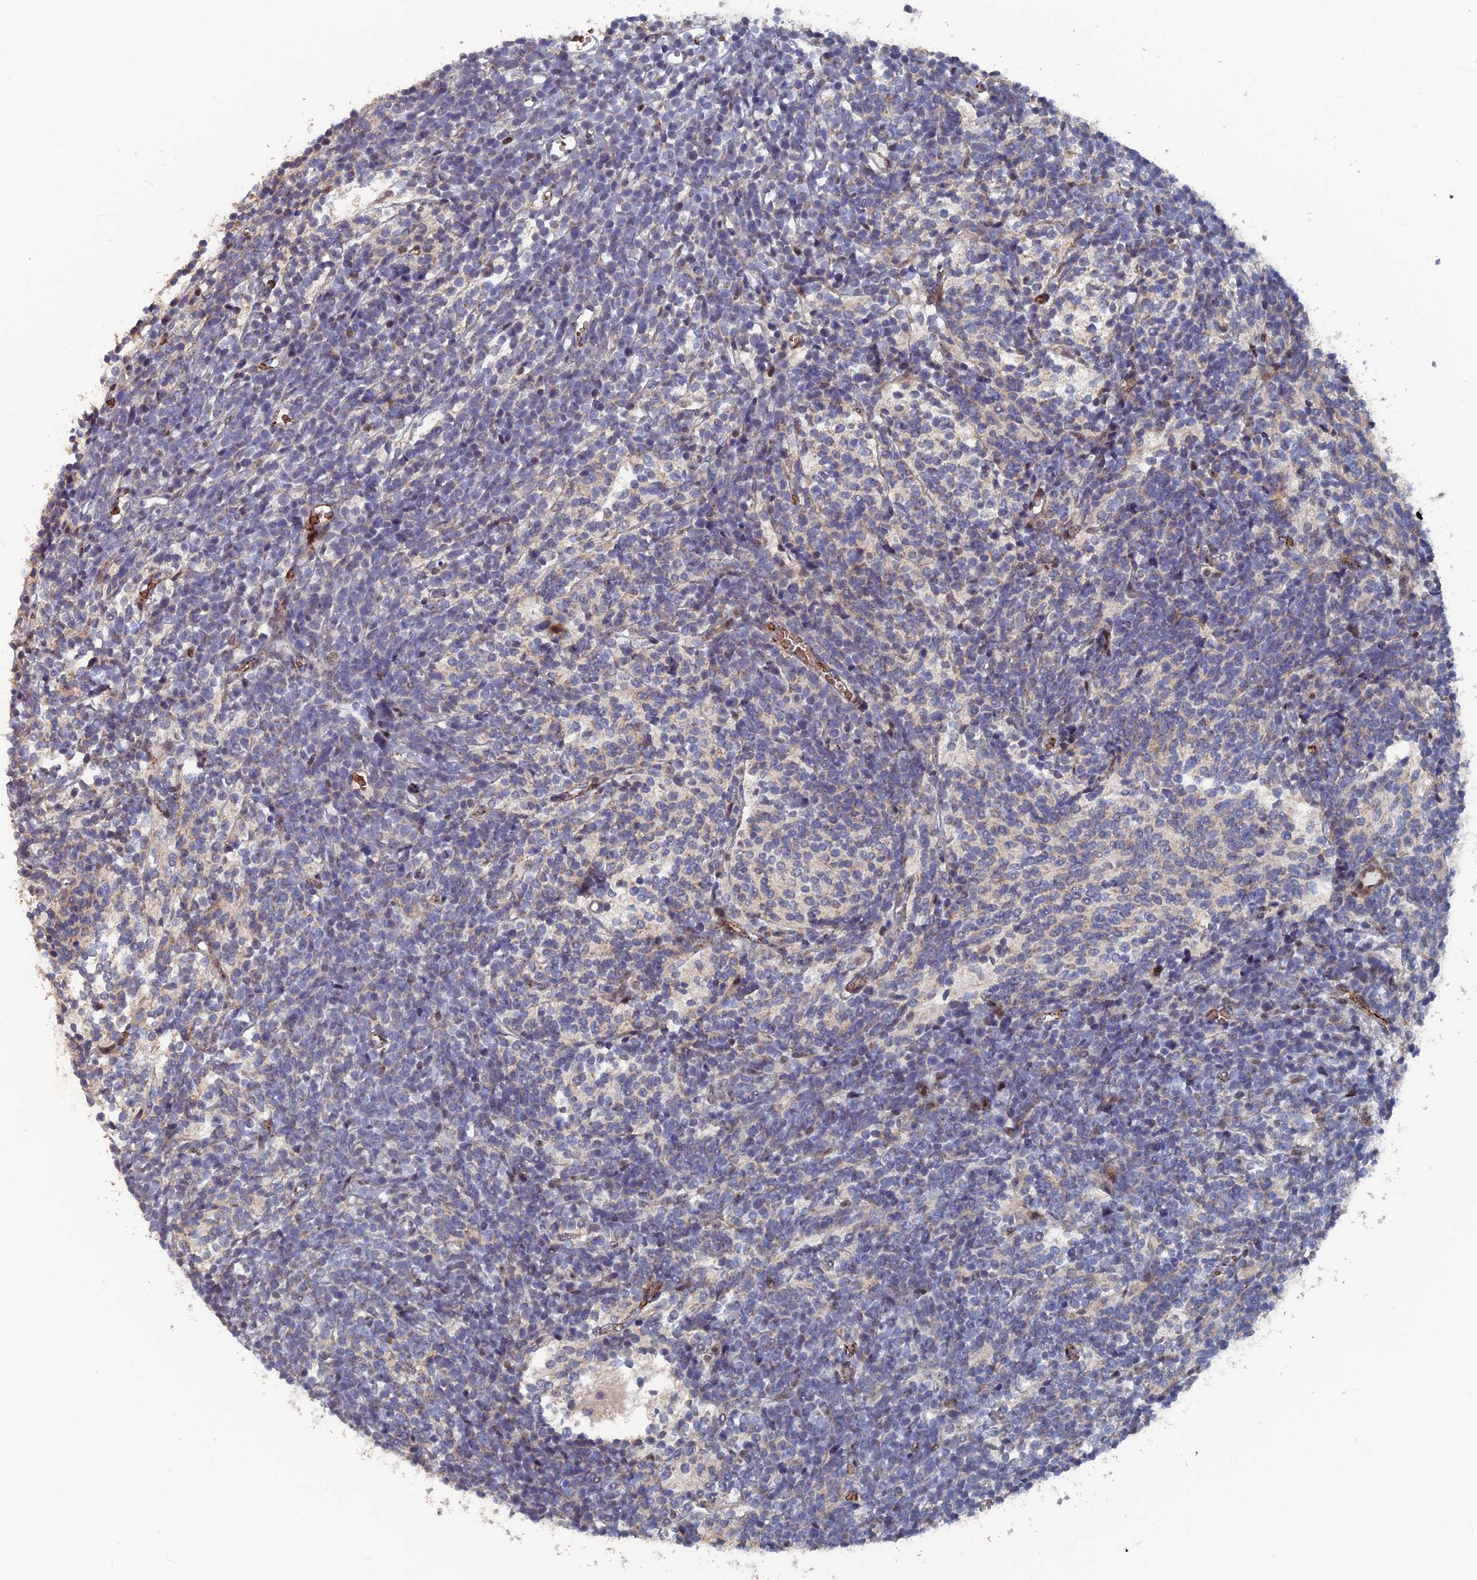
{"staining": {"intensity": "weak", "quantity": "<25%", "location": "cytoplasmic/membranous"}, "tissue": "glioma", "cell_type": "Tumor cells", "image_type": "cancer", "snomed": [{"axis": "morphology", "description": "Glioma, malignant, Low grade"}, {"axis": "topography", "description": "Brain"}], "caption": "Immunohistochemistry (IHC) micrograph of human malignant glioma (low-grade) stained for a protein (brown), which shows no staining in tumor cells.", "gene": "SH3D21", "patient": {"sex": "female", "age": 1}}